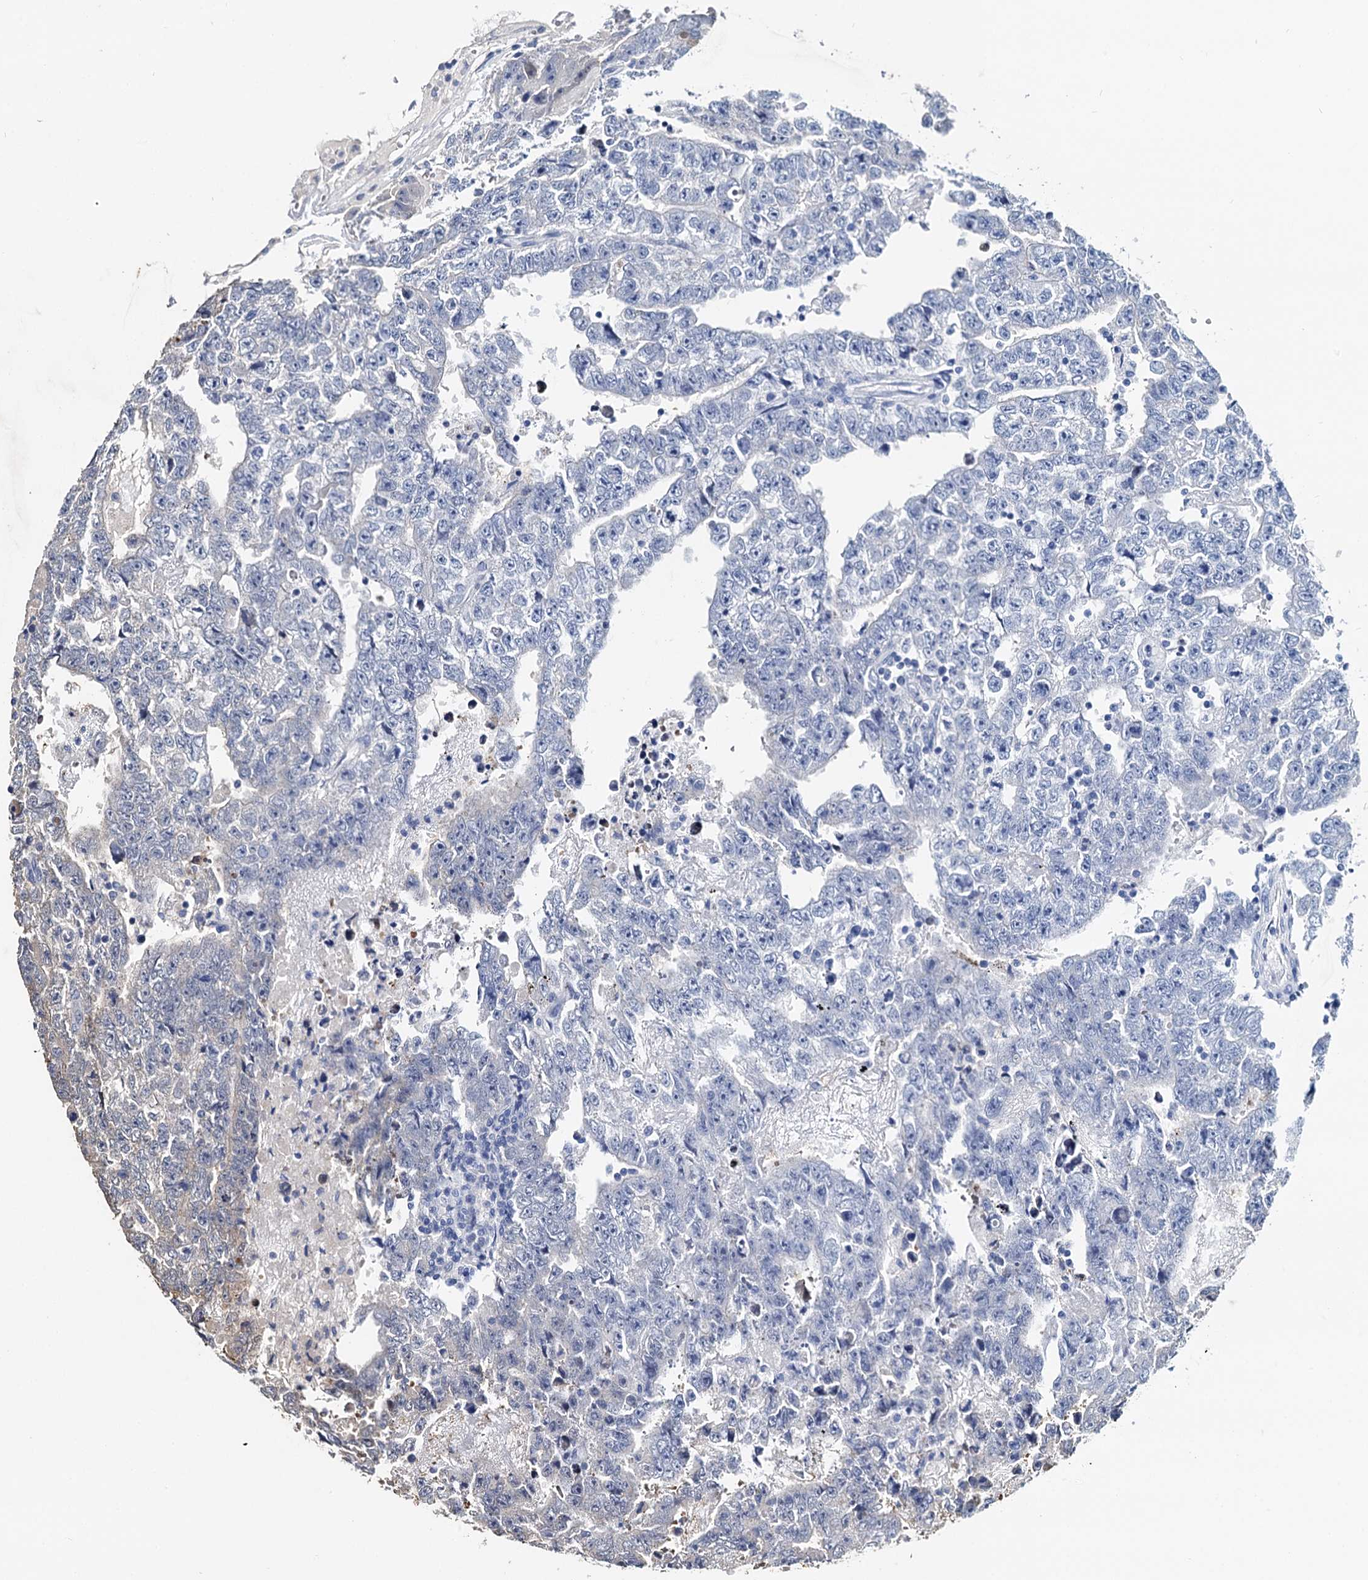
{"staining": {"intensity": "weak", "quantity": "<25%", "location": "cytoplasmic/membranous"}, "tissue": "testis cancer", "cell_type": "Tumor cells", "image_type": "cancer", "snomed": [{"axis": "morphology", "description": "Carcinoma, Embryonal, NOS"}, {"axis": "topography", "description": "Testis"}], "caption": "High magnification brightfield microscopy of testis cancer stained with DAB (brown) and counterstained with hematoxylin (blue): tumor cells show no significant expression.", "gene": "SLC46A3", "patient": {"sex": "male", "age": 25}}